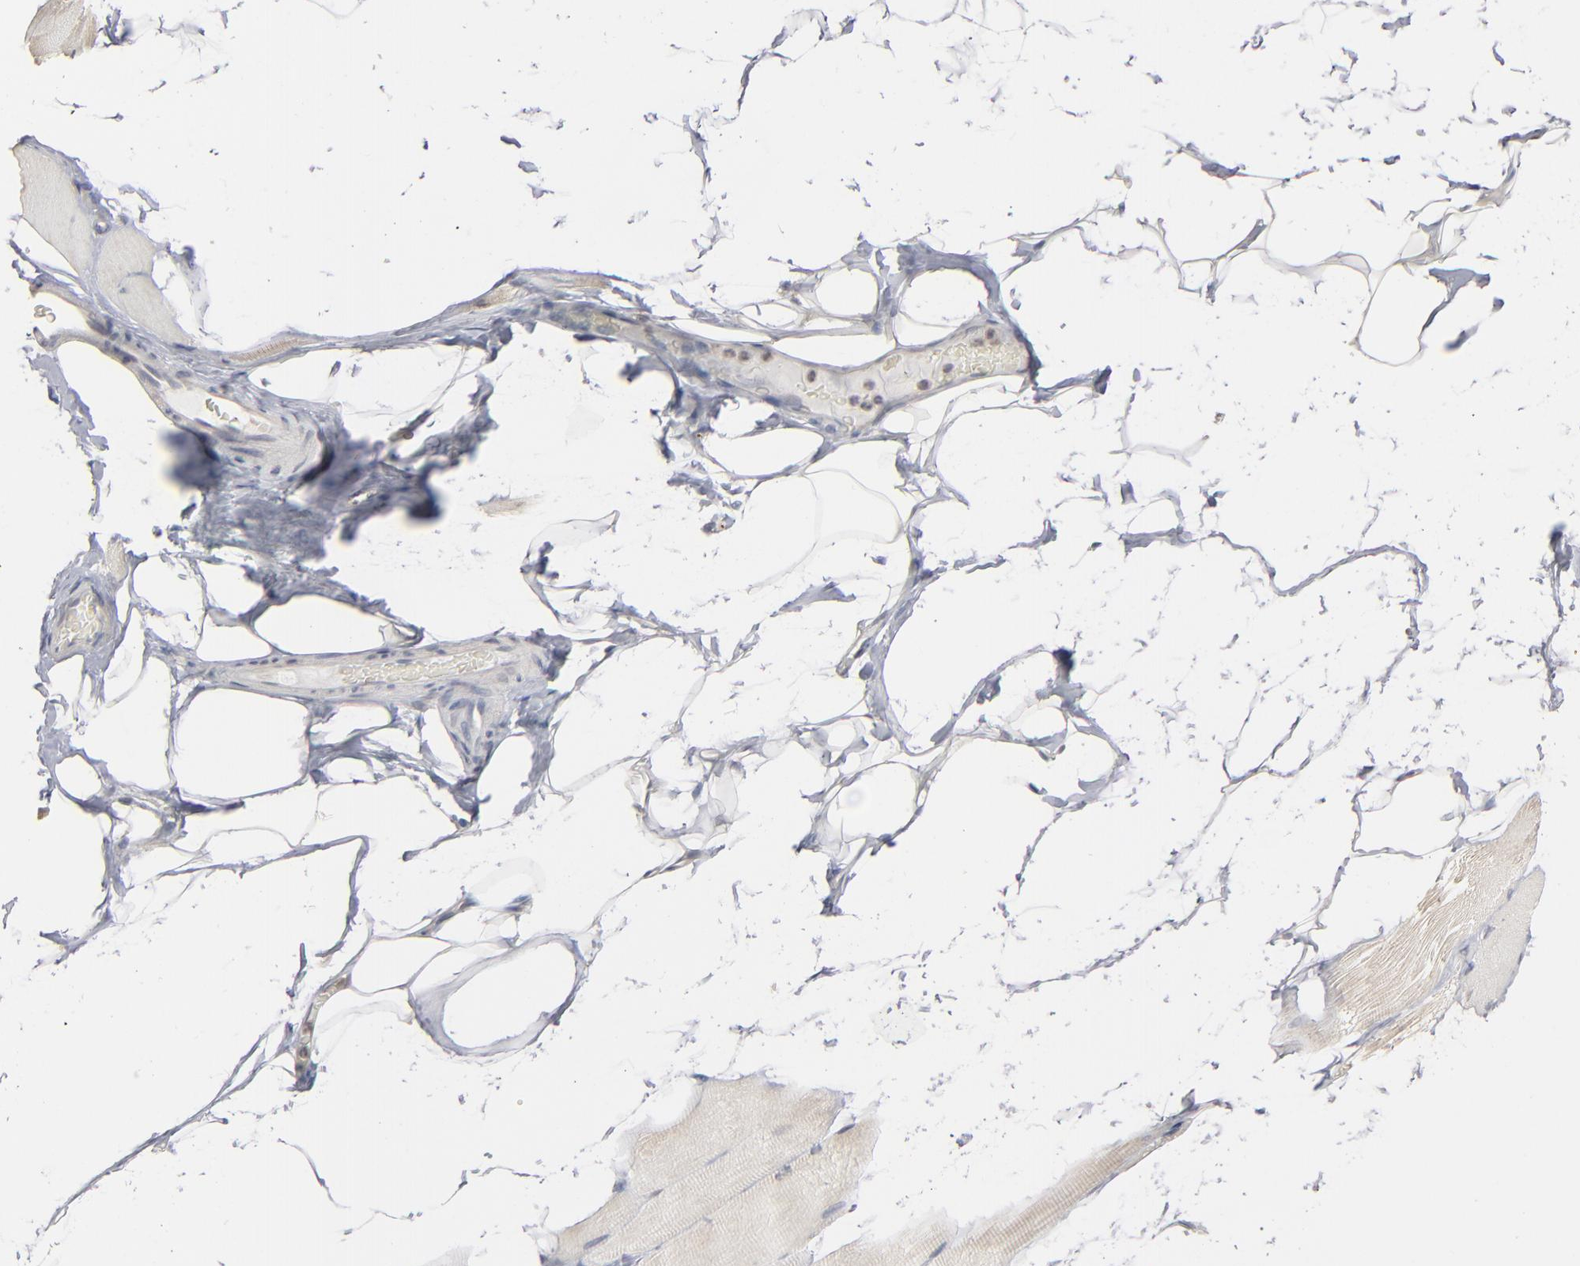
{"staining": {"intensity": "negative", "quantity": "none", "location": "none"}, "tissue": "skeletal muscle", "cell_type": "Myocytes", "image_type": "normal", "snomed": [{"axis": "morphology", "description": "Normal tissue, NOS"}, {"axis": "topography", "description": "Skeletal muscle"}, {"axis": "topography", "description": "Parathyroid gland"}], "caption": "IHC micrograph of unremarkable skeletal muscle stained for a protein (brown), which demonstrates no positivity in myocytes. (DAB immunohistochemistry with hematoxylin counter stain).", "gene": "STAT4", "patient": {"sex": "female", "age": 37}}